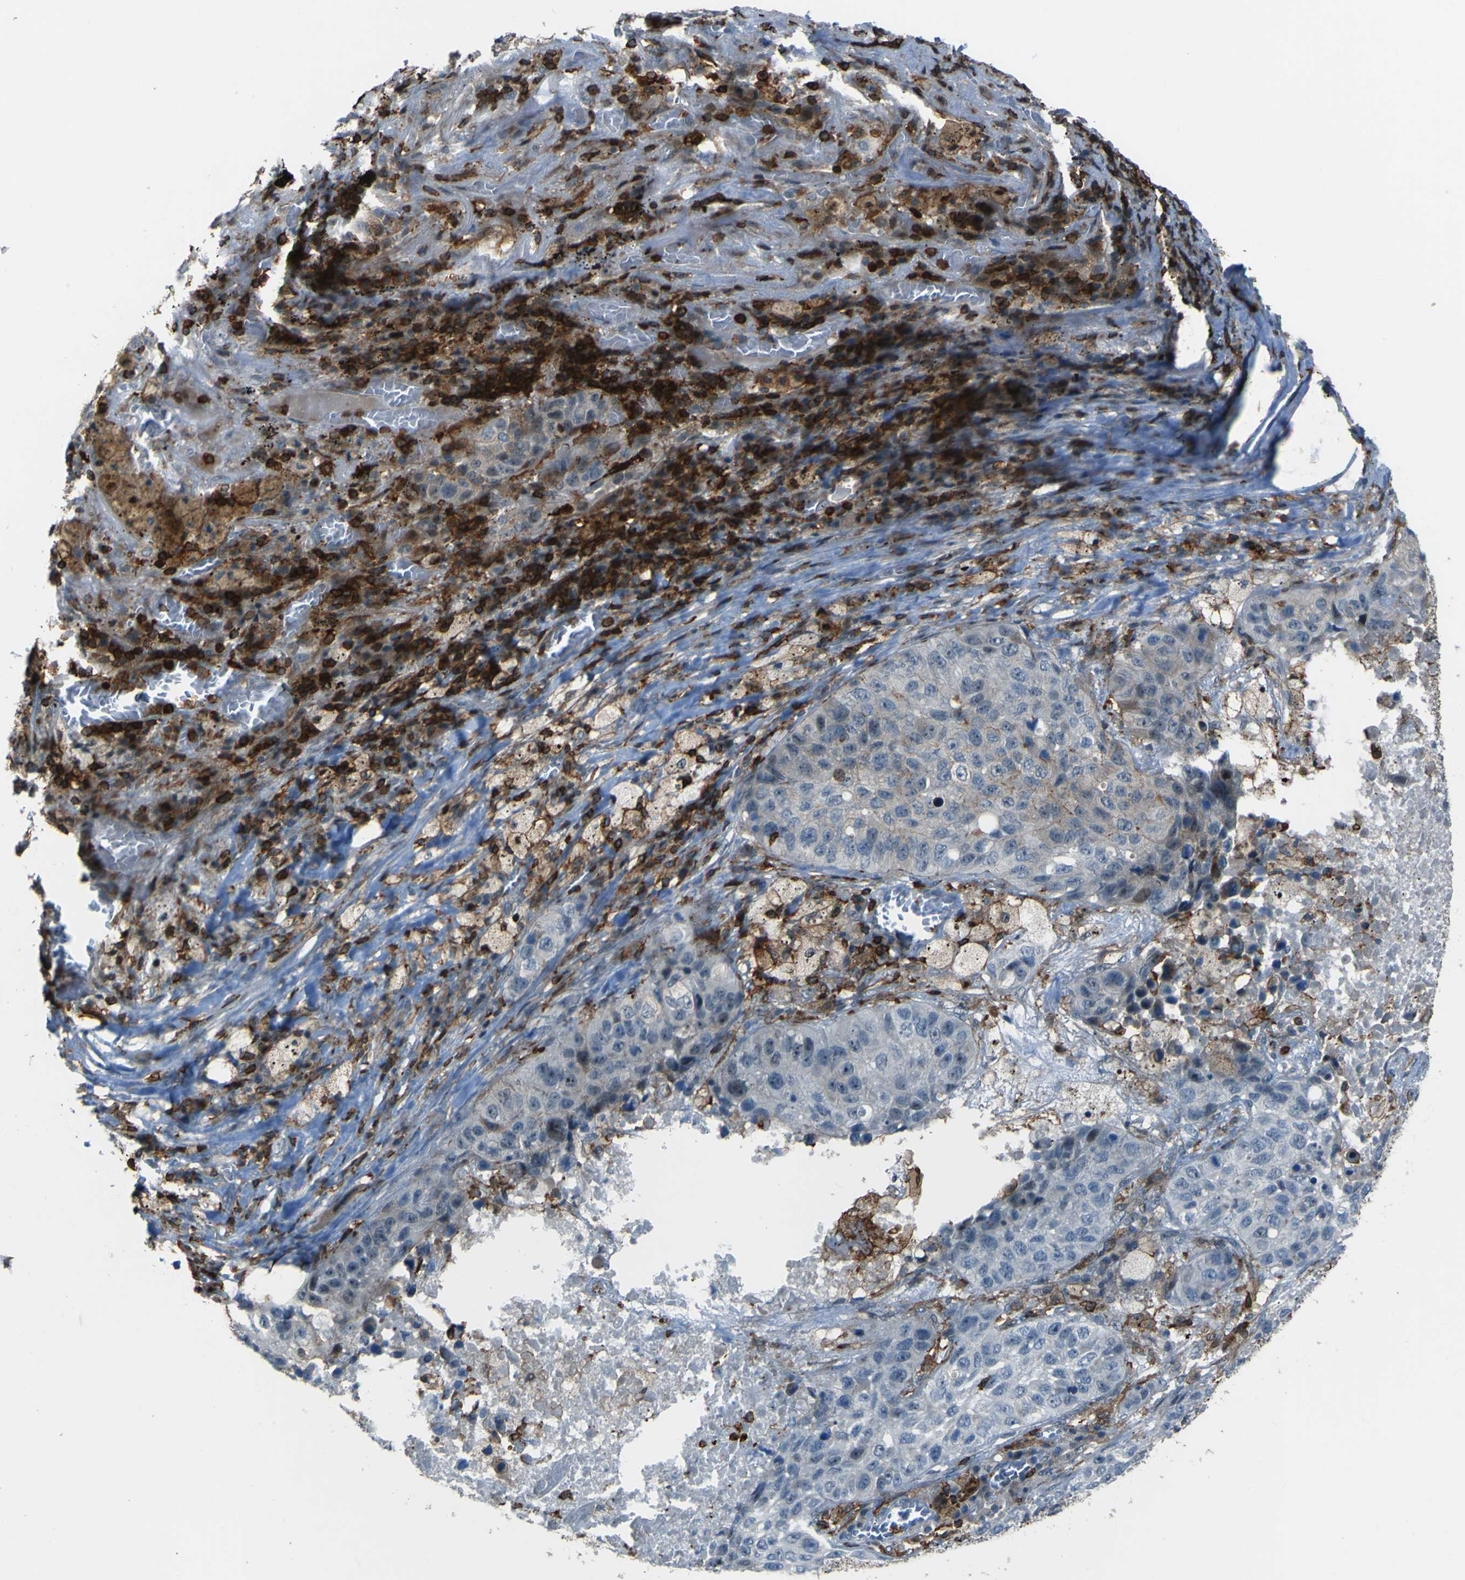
{"staining": {"intensity": "negative", "quantity": "none", "location": "none"}, "tissue": "lung cancer", "cell_type": "Tumor cells", "image_type": "cancer", "snomed": [{"axis": "morphology", "description": "Squamous cell carcinoma, NOS"}, {"axis": "topography", "description": "Lung"}], "caption": "Protein analysis of lung cancer shows no significant positivity in tumor cells. (DAB immunohistochemistry (IHC) with hematoxylin counter stain).", "gene": "PCDHB5", "patient": {"sex": "male", "age": 57}}